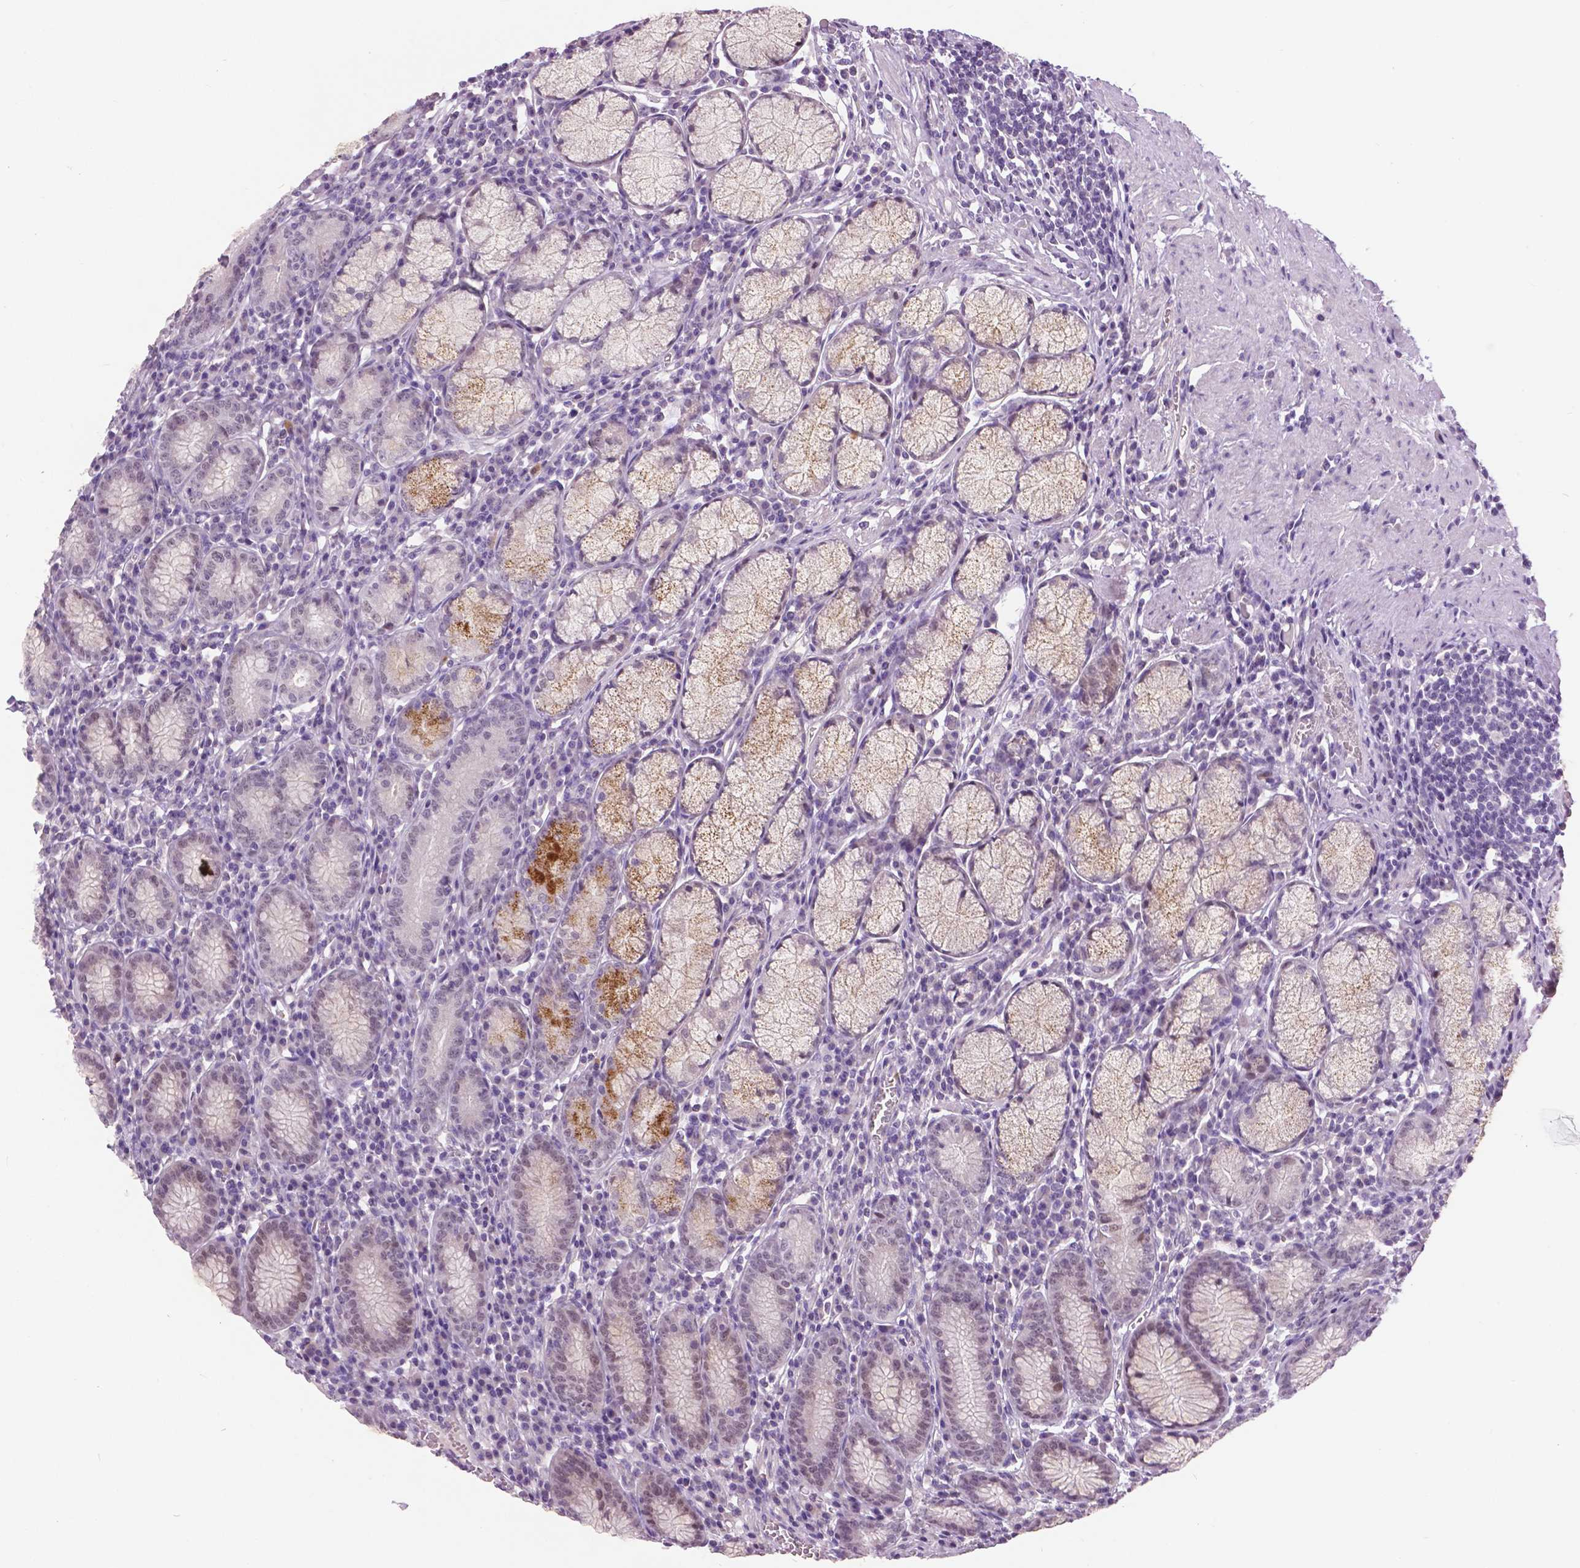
{"staining": {"intensity": "moderate", "quantity": "<25%", "location": "cytoplasmic/membranous,nuclear"}, "tissue": "stomach", "cell_type": "Glandular cells", "image_type": "normal", "snomed": [{"axis": "morphology", "description": "Normal tissue, NOS"}, {"axis": "topography", "description": "Stomach"}], "caption": "Unremarkable stomach reveals moderate cytoplasmic/membranous,nuclear expression in approximately <25% of glandular cells, visualized by immunohistochemistry. The staining is performed using DAB (3,3'-diaminobenzidine) brown chromogen to label protein expression. The nuclei are counter-stained blue using hematoxylin.", "gene": "FOXA1", "patient": {"sex": "male", "age": 55}}